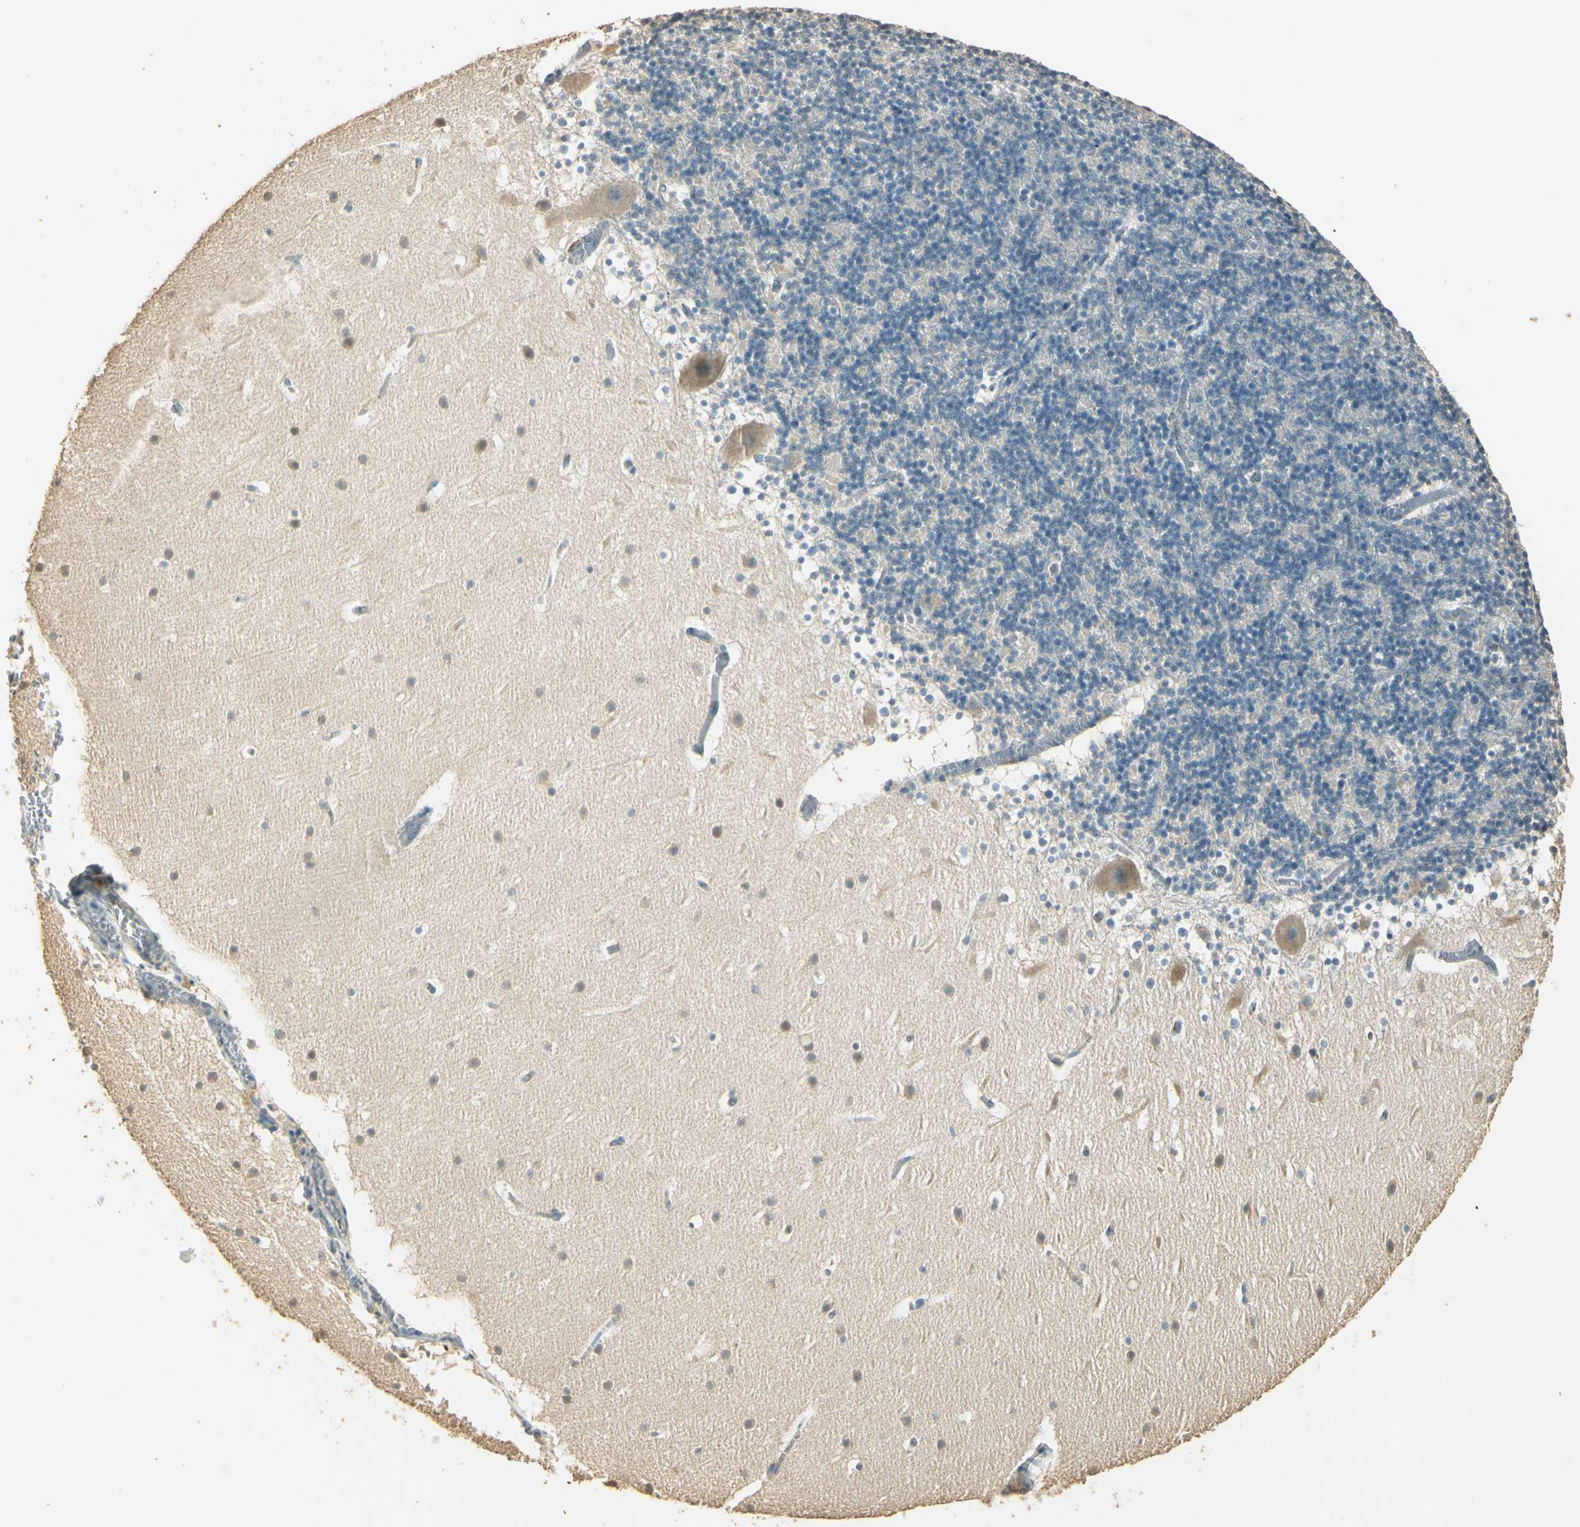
{"staining": {"intensity": "negative", "quantity": "none", "location": "none"}, "tissue": "cerebellum", "cell_type": "Cells in granular layer", "image_type": "normal", "snomed": [{"axis": "morphology", "description": "Normal tissue, NOS"}, {"axis": "topography", "description": "Cerebellum"}], "caption": "Immunohistochemistry (IHC) micrograph of normal cerebellum stained for a protein (brown), which demonstrates no staining in cells in granular layer.", "gene": "UXS1", "patient": {"sex": "male", "age": 45}}